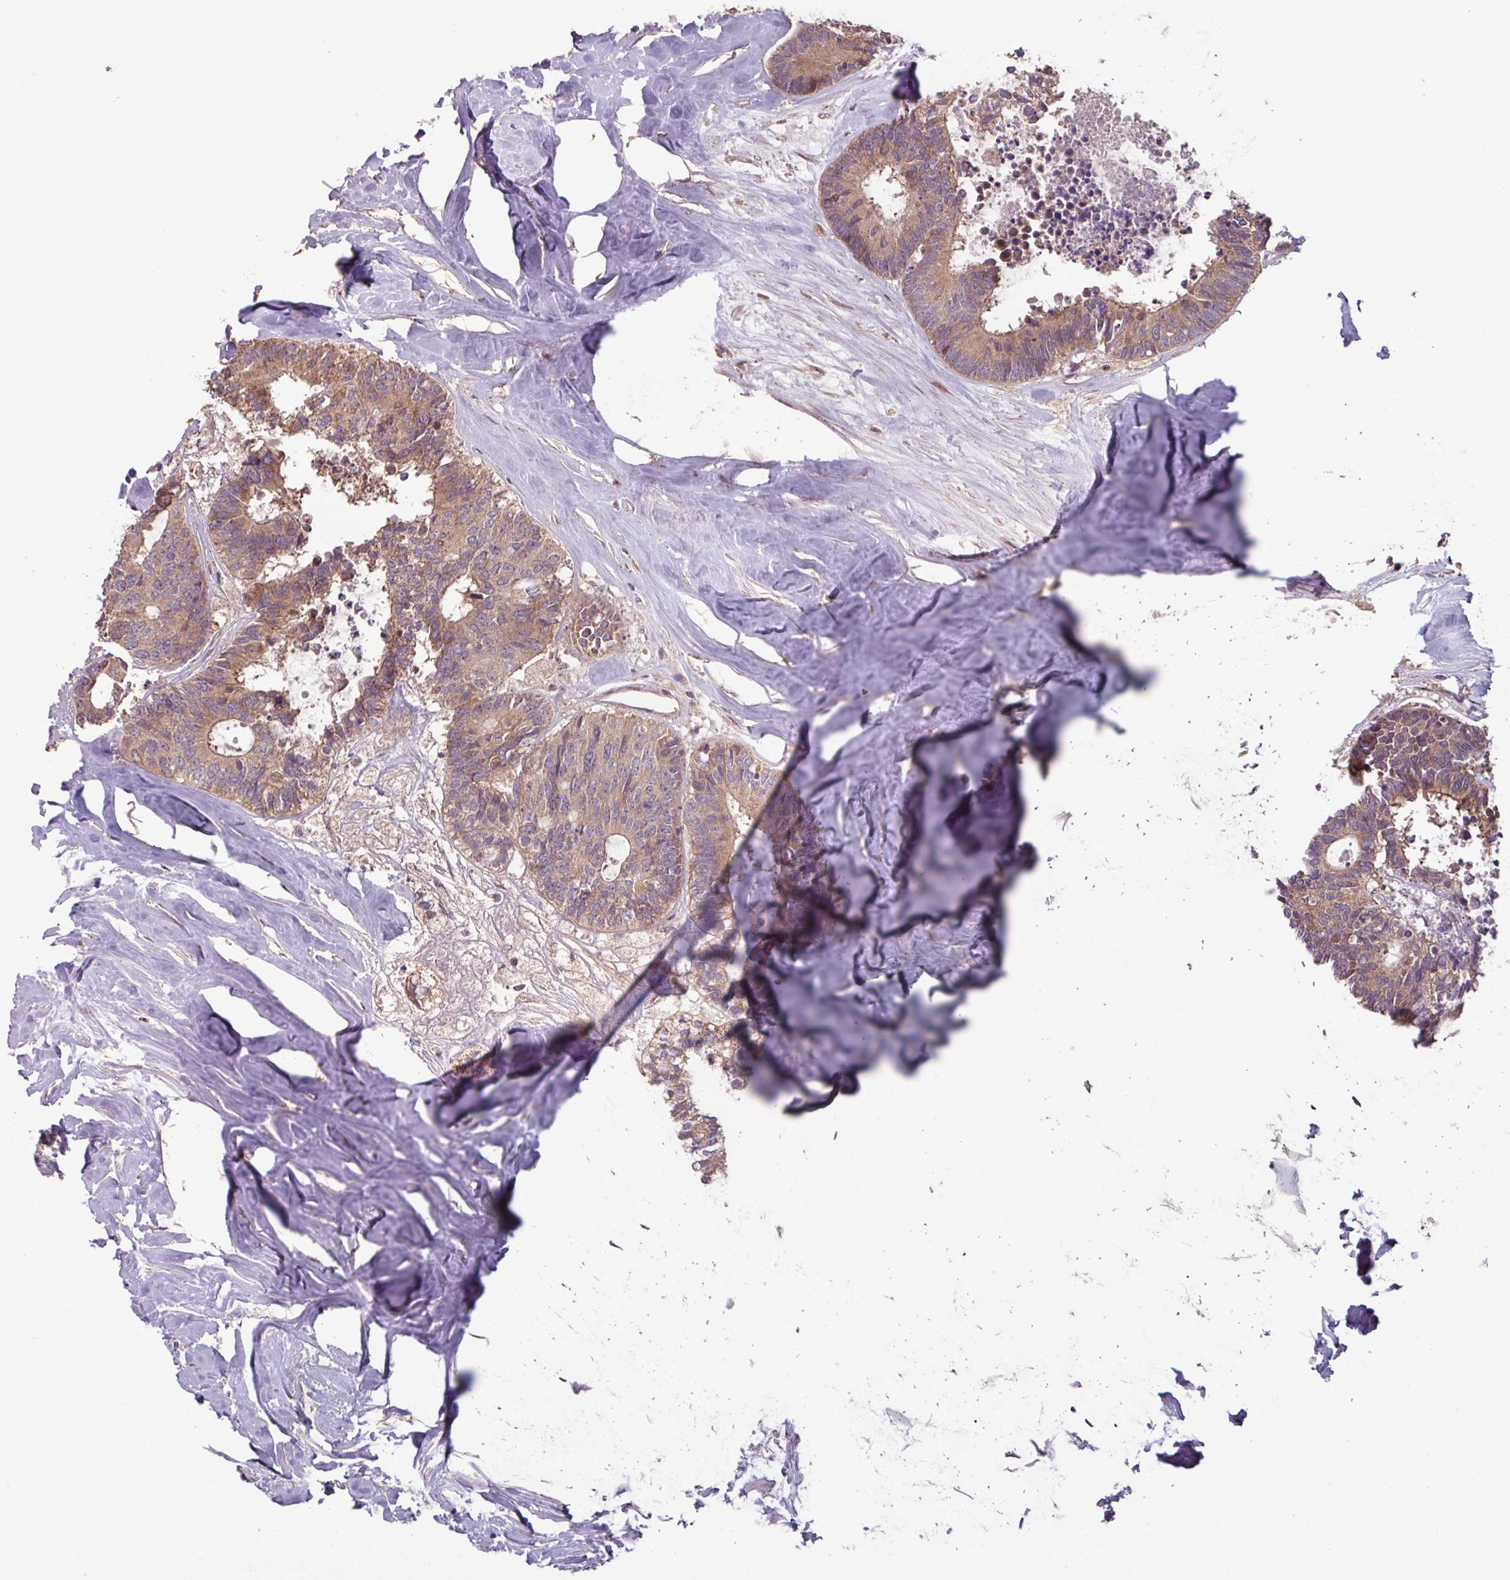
{"staining": {"intensity": "moderate", "quantity": ">75%", "location": "cytoplasmic/membranous"}, "tissue": "colorectal cancer", "cell_type": "Tumor cells", "image_type": "cancer", "snomed": [{"axis": "morphology", "description": "Adenocarcinoma, NOS"}, {"axis": "topography", "description": "Colon"}, {"axis": "topography", "description": "Rectum"}], "caption": "A brown stain highlights moderate cytoplasmic/membranous expression of a protein in human adenocarcinoma (colorectal) tumor cells.", "gene": "TMEM88", "patient": {"sex": "male", "age": 57}}